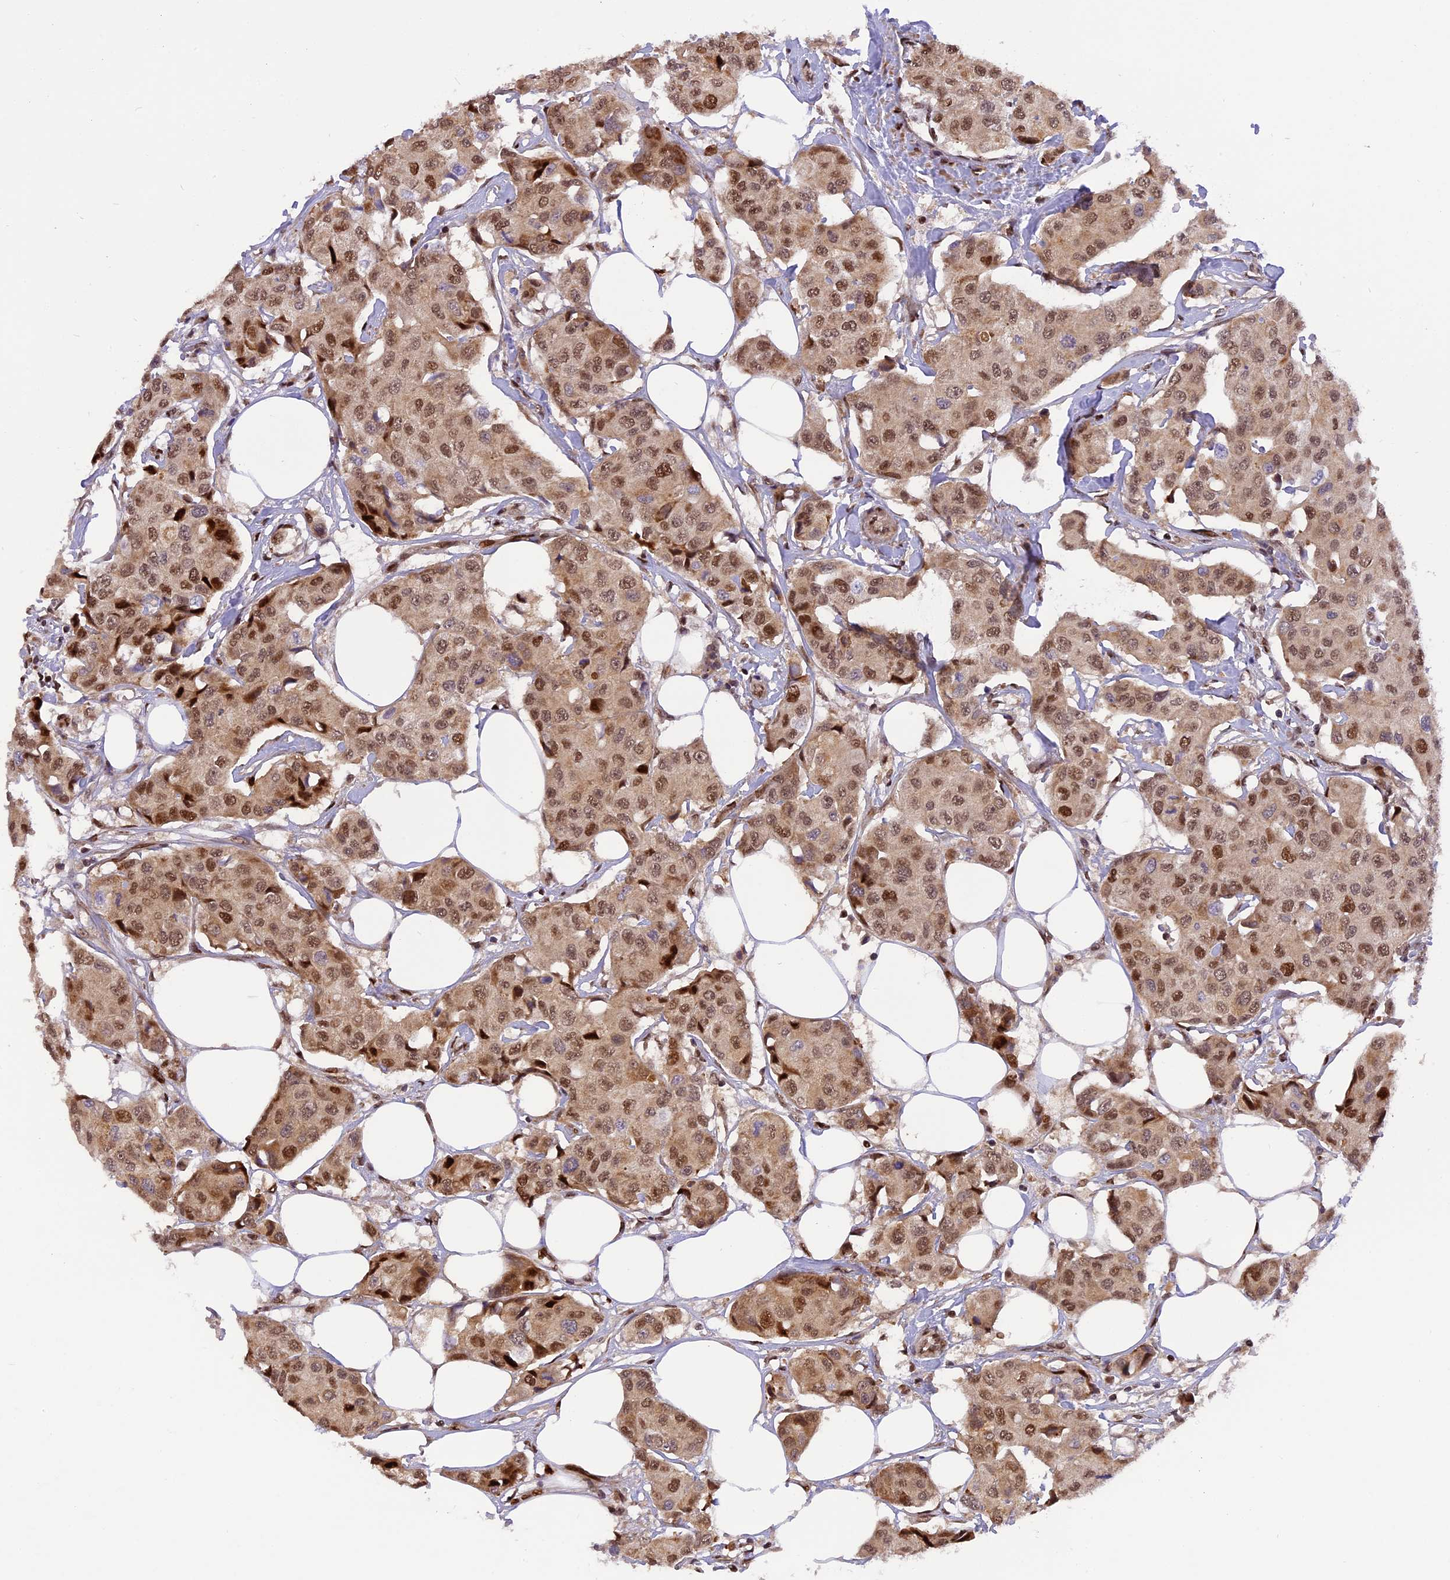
{"staining": {"intensity": "moderate", "quantity": ">75%", "location": "nuclear"}, "tissue": "breast cancer", "cell_type": "Tumor cells", "image_type": "cancer", "snomed": [{"axis": "morphology", "description": "Duct carcinoma"}, {"axis": "topography", "description": "Breast"}], "caption": "Breast cancer was stained to show a protein in brown. There is medium levels of moderate nuclear positivity in about >75% of tumor cells.", "gene": "MICALL1", "patient": {"sex": "female", "age": 80}}